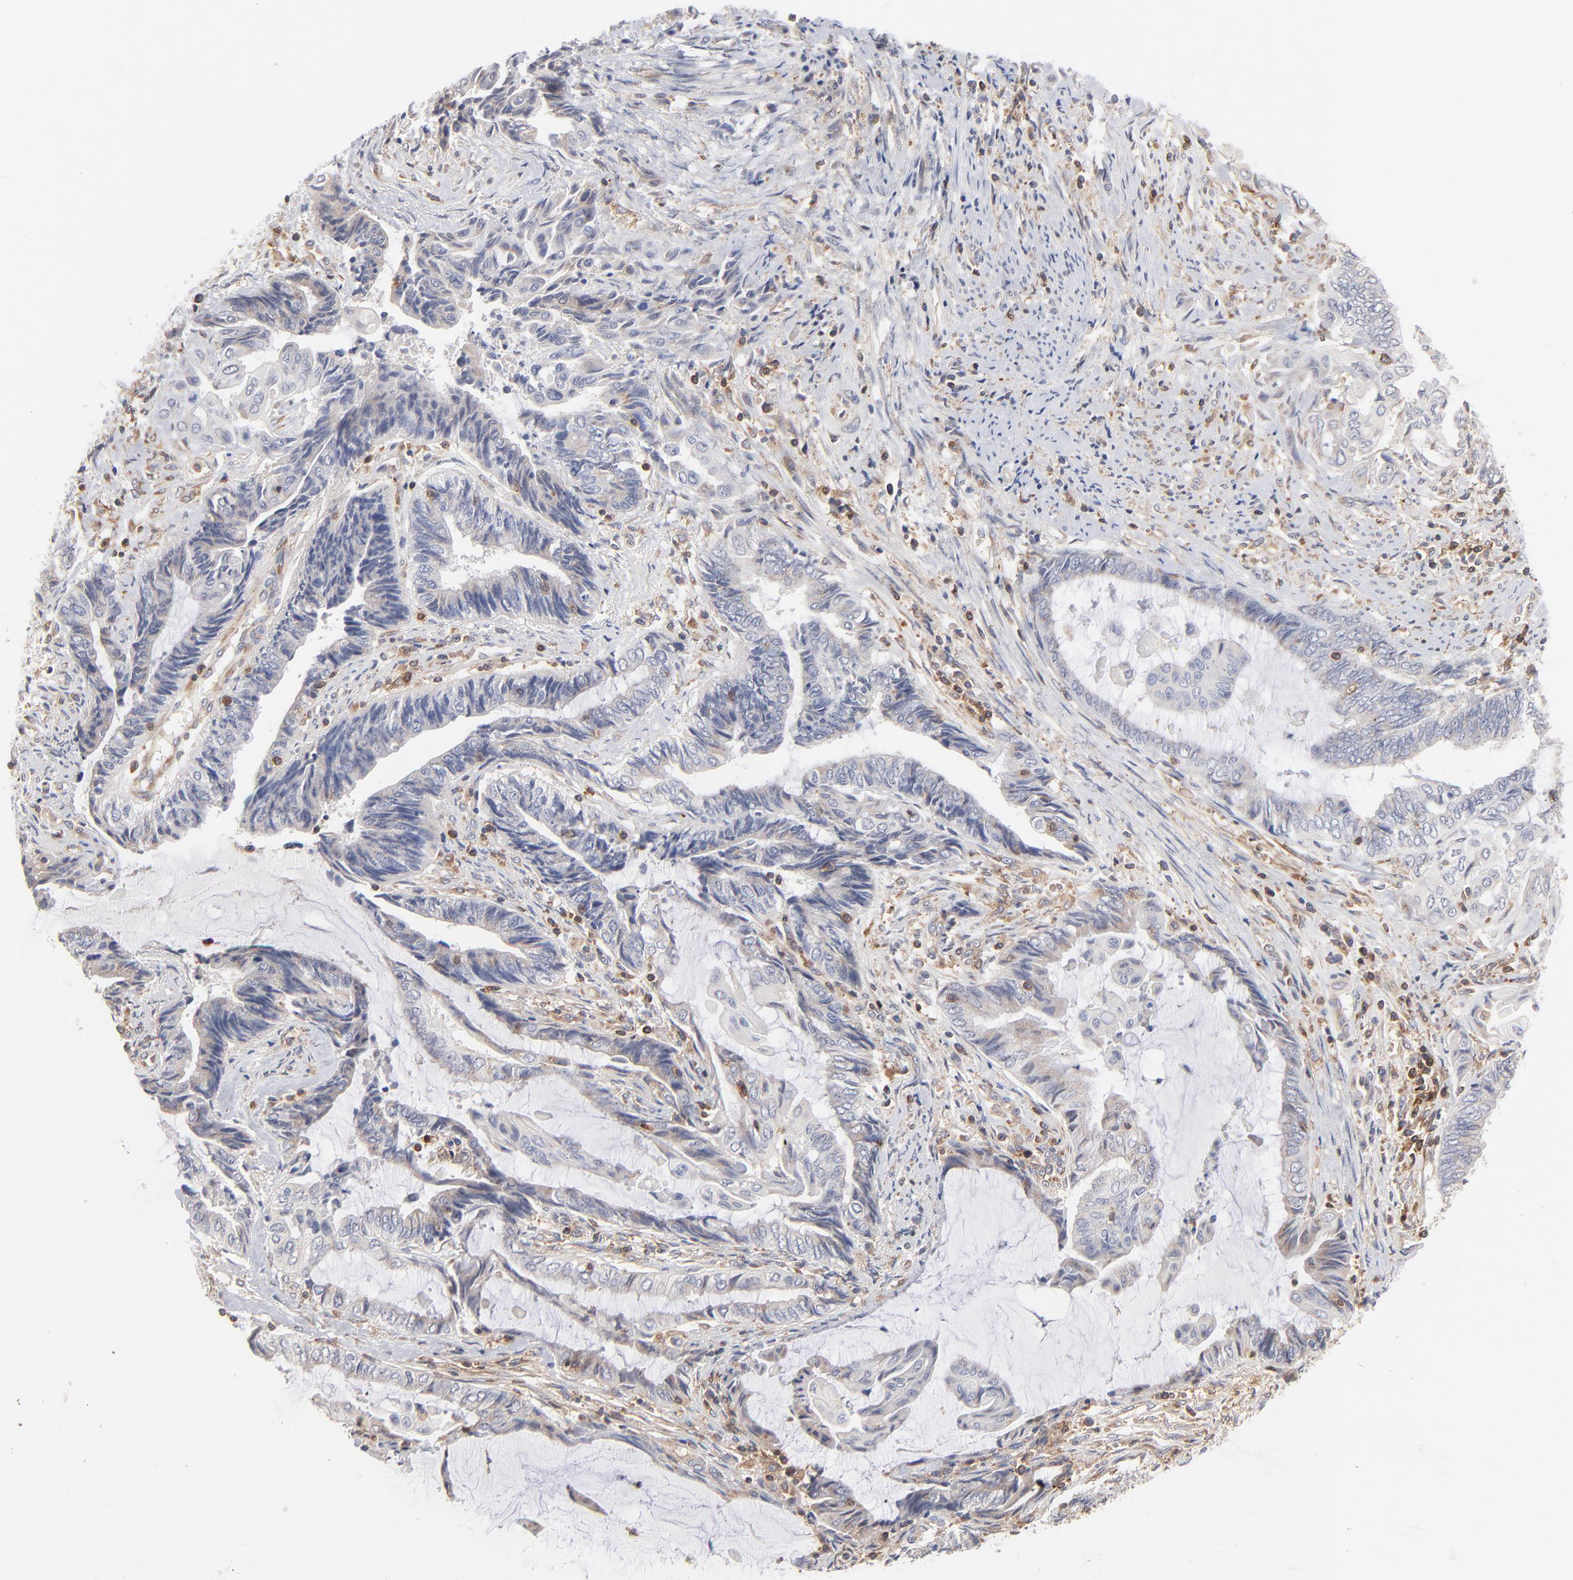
{"staining": {"intensity": "negative", "quantity": "none", "location": "none"}, "tissue": "endometrial cancer", "cell_type": "Tumor cells", "image_type": "cancer", "snomed": [{"axis": "morphology", "description": "Adenocarcinoma, NOS"}, {"axis": "topography", "description": "Uterus"}, {"axis": "topography", "description": "Endometrium"}], "caption": "Immunohistochemical staining of human endometrial cancer (adenocarcinoma) shows no significant positivity in tumor cells.", "gene": "WIPF1", "patient": {"sex": "female", "age": 70}}